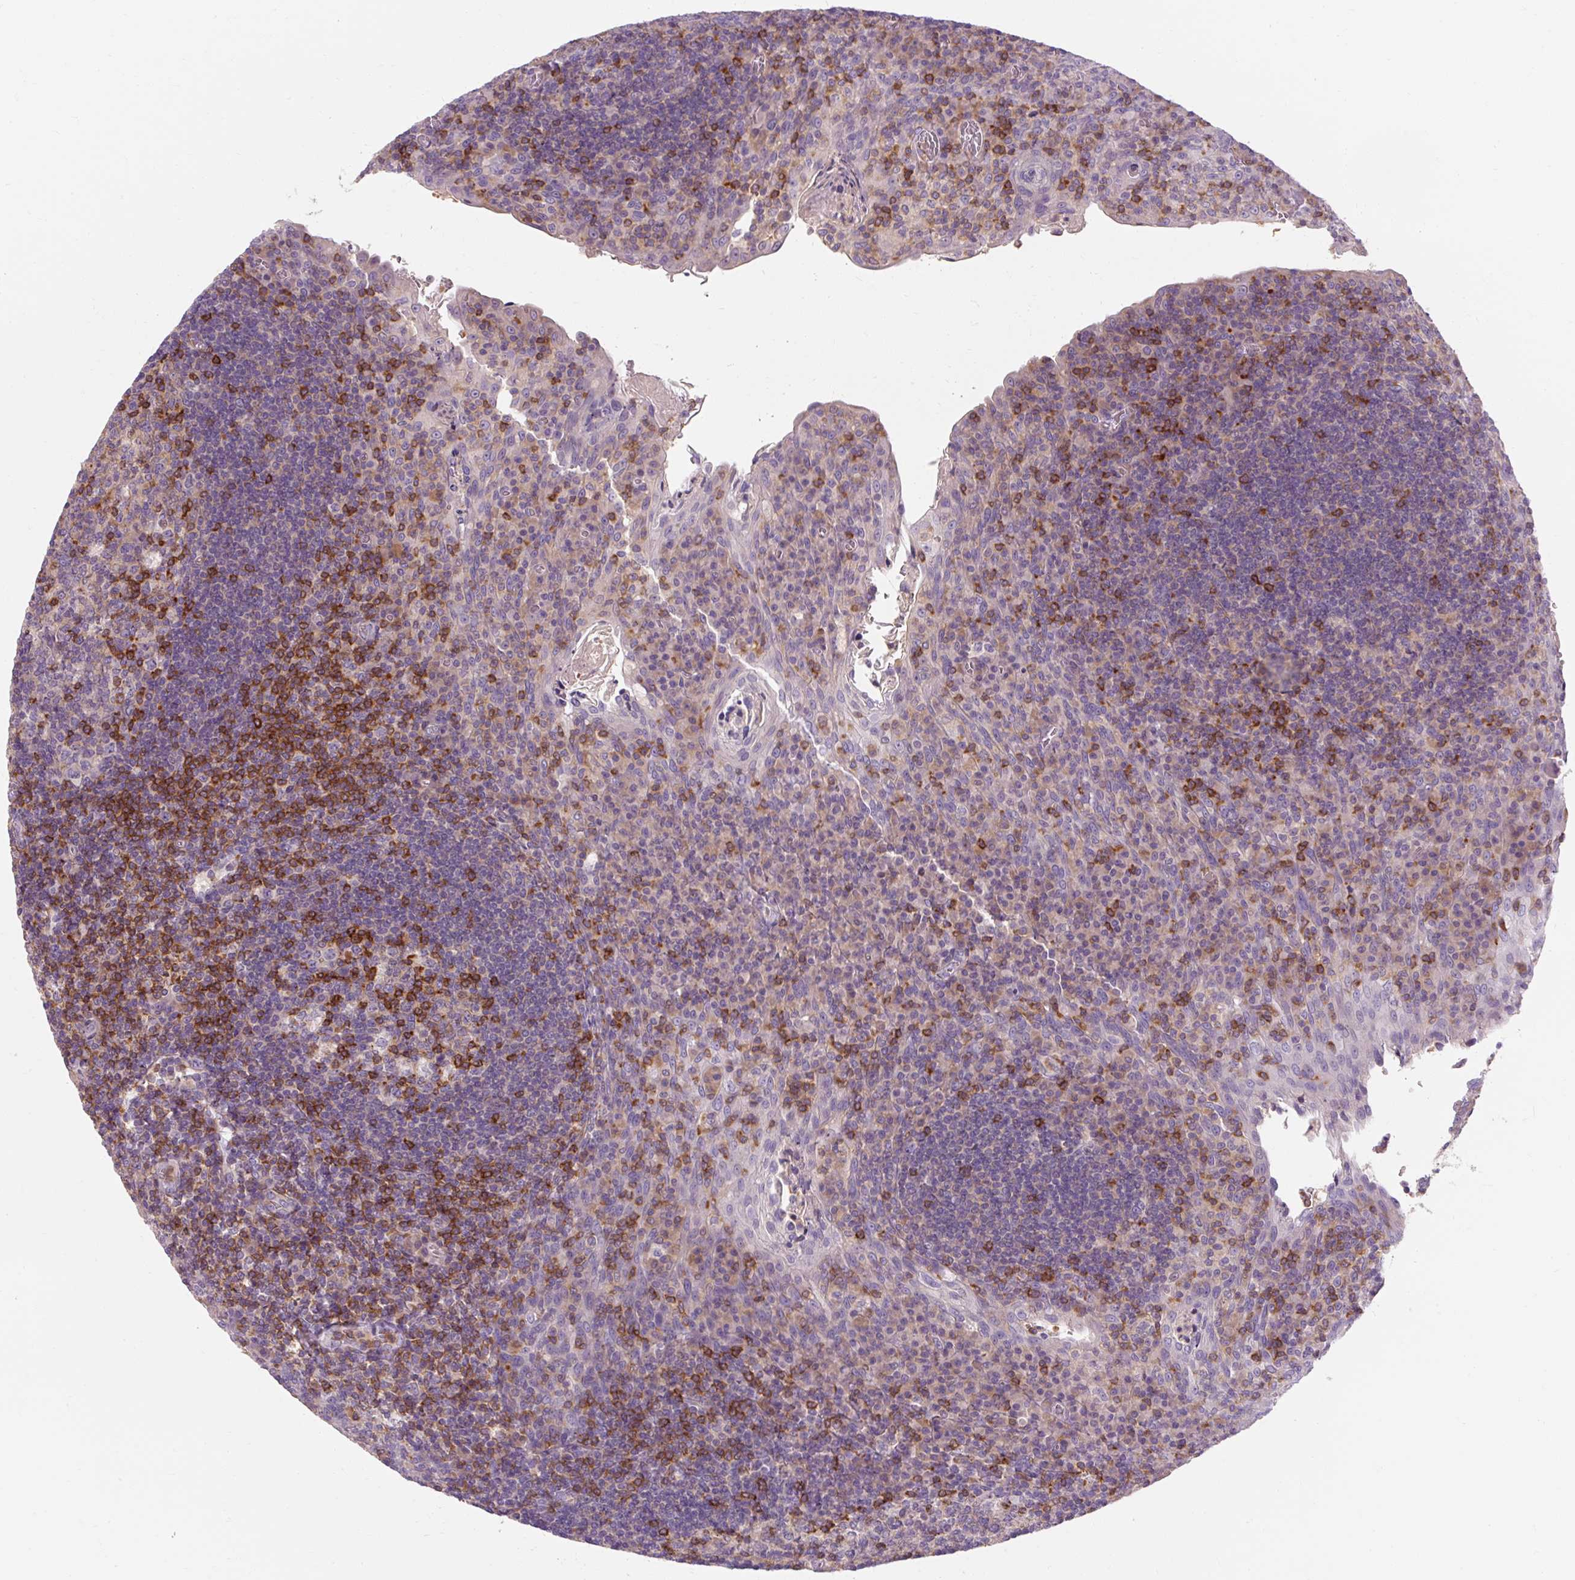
{"staining": {"intensity": "moderate", "quantity": "25%-75%", "location": "cytoplasmic/membranous"}, "tissue": "tonsil", "cell_type": "Germinal center cells", "image_type": "normal", "snomed": [{"axis": "morphology", "description": "Normal tissue, NOS"}, {"axis": "topography", "description": "Tonsil"}], "caption": "Germinal center cells demonstrate medium levels of moderate cytoplasmic/membranous staining in approximately 25%-75% of cells in benign tonsil.", "gene": "TIGD2", "patient": {"sex": "male", "age": 17}}